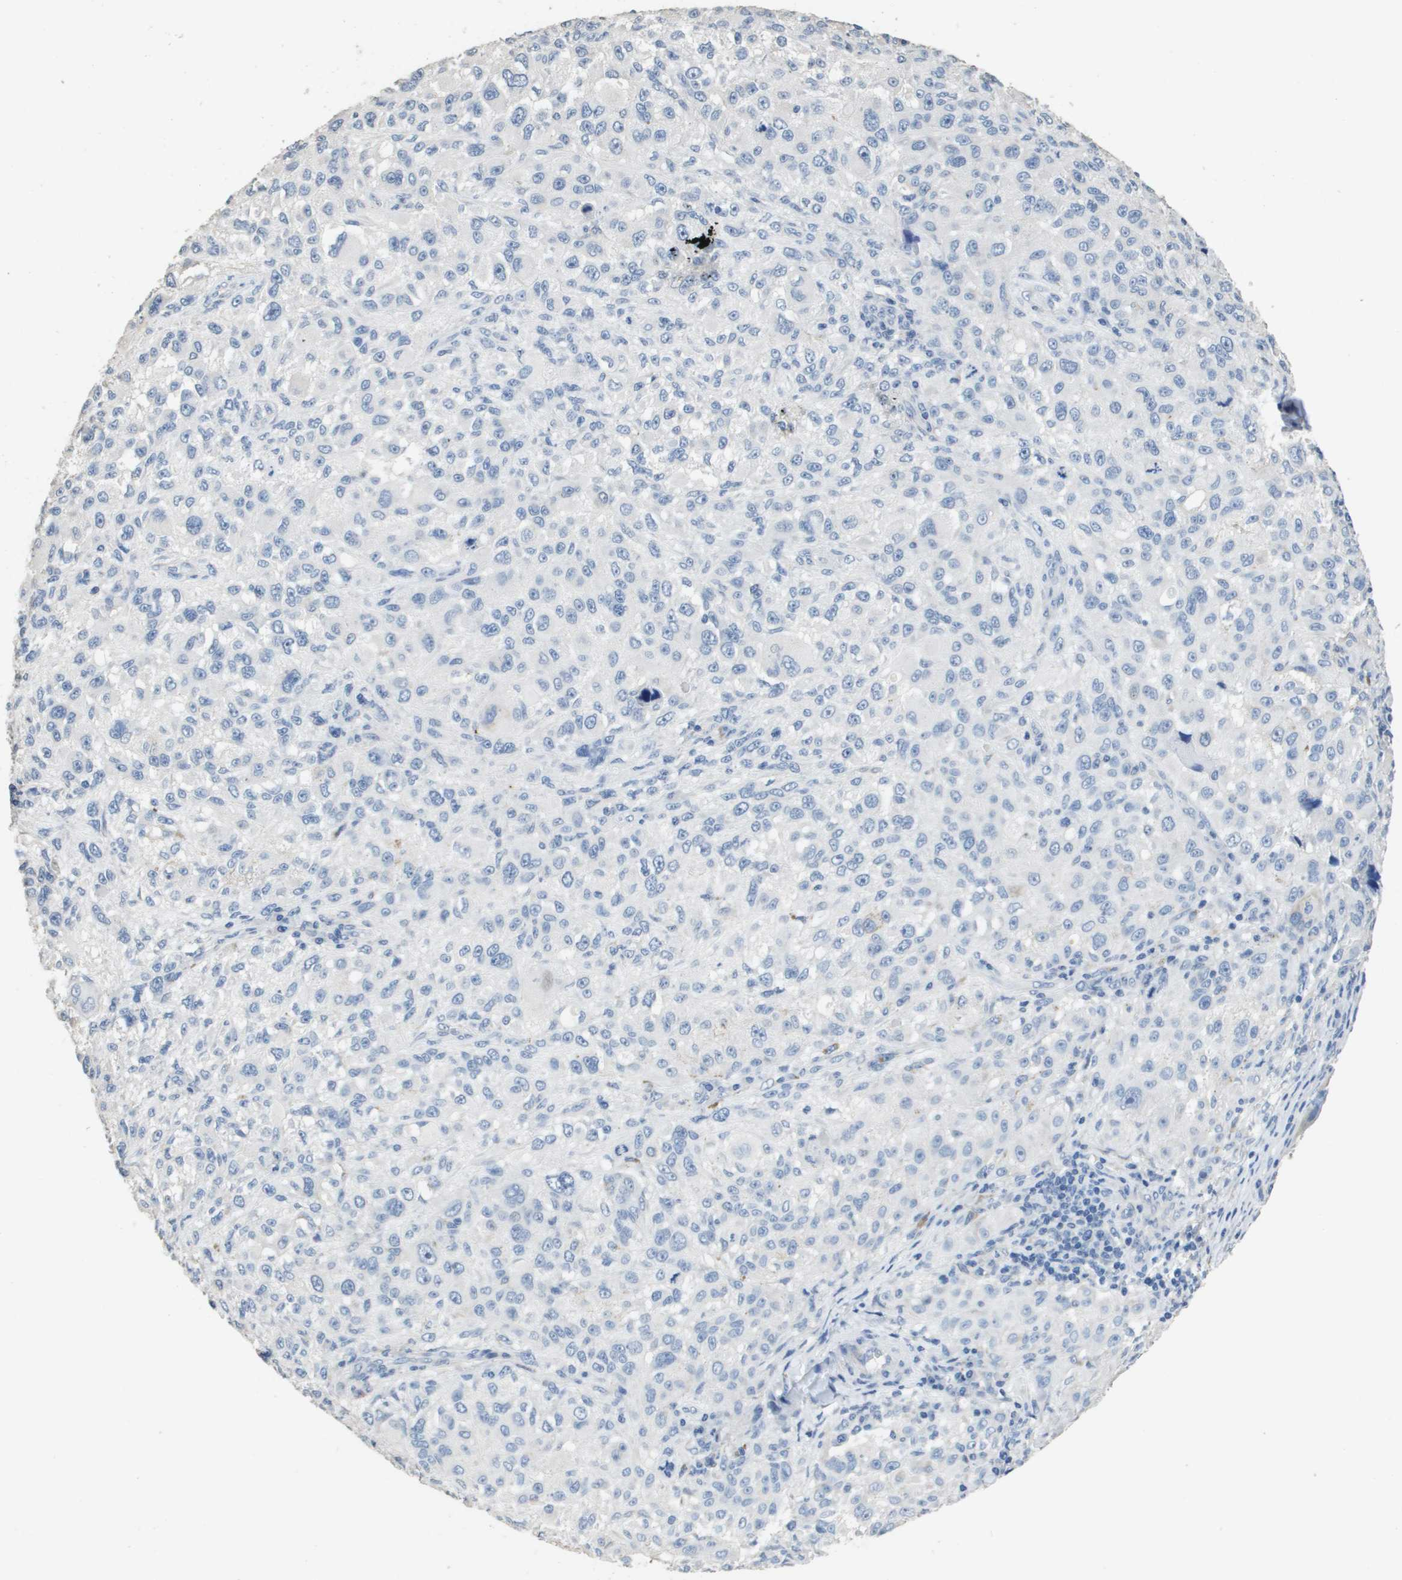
{"staining": {"intensity": "negative", "quantity": "none", "location": "none"}, "tissue": "melanoma", "cell_type": "Tumor cells", "image_type": "cancer", "snomed": [{"axis": "morphology", "description": "Necrosis, NOS"}, {"axis": "morphology", "description": "Malignant melanoma, NOS"}, {"axis": "topography", "description": "Skin"}], "caption": "DAB (3,3'-diaminobenzidine) immunohistochemical staining of human malignant melanoma exhibits no significant positivity in tumor cells.", "gene": "MT3", "patient": {"sex": "female", "age": 87}}